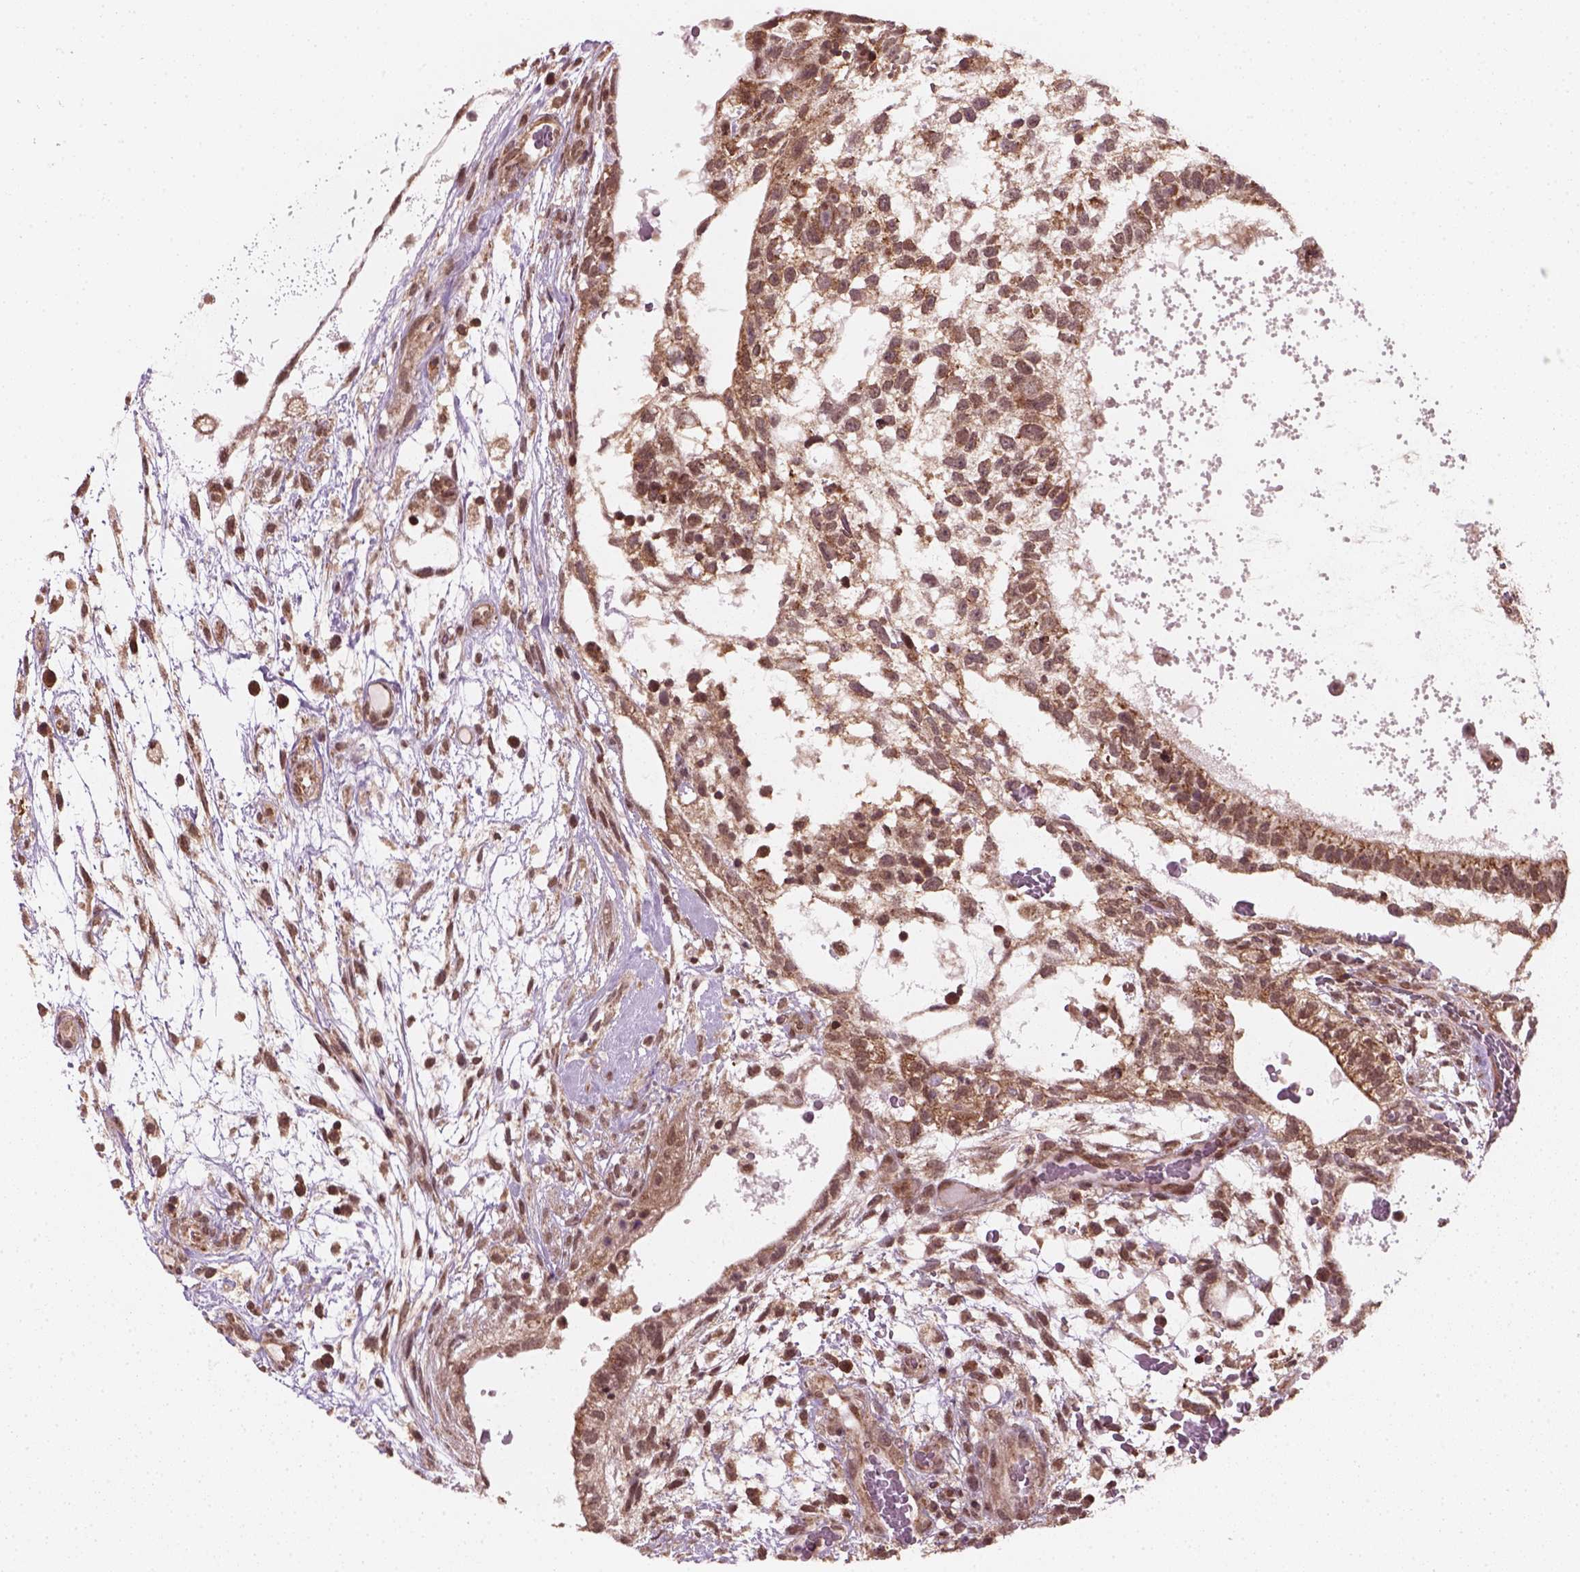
{"staining": {"intensity": "moderate", "quantity": ">75%", "location": "cytoplasmic/membranous"}, "tissue": "testis cancer", "cell_type": "Tumor cells", "image_type": "cancer", "snomed": [{"axis": "morphology", "description": "Normal tissue, NOS"}, {"axis": "morphology", "description": "Carcinoma, Embryonal, NOS"}, {"axis": "topography", "description": "Testis"}], "caption": "Testis cancer stained with a brown dye shows moderate cytoplasmic/membranous positive expression in approximately >75% of tumor cells.", "gene": "NUDT9", "patient": {"sex": "male", "age": 32}}